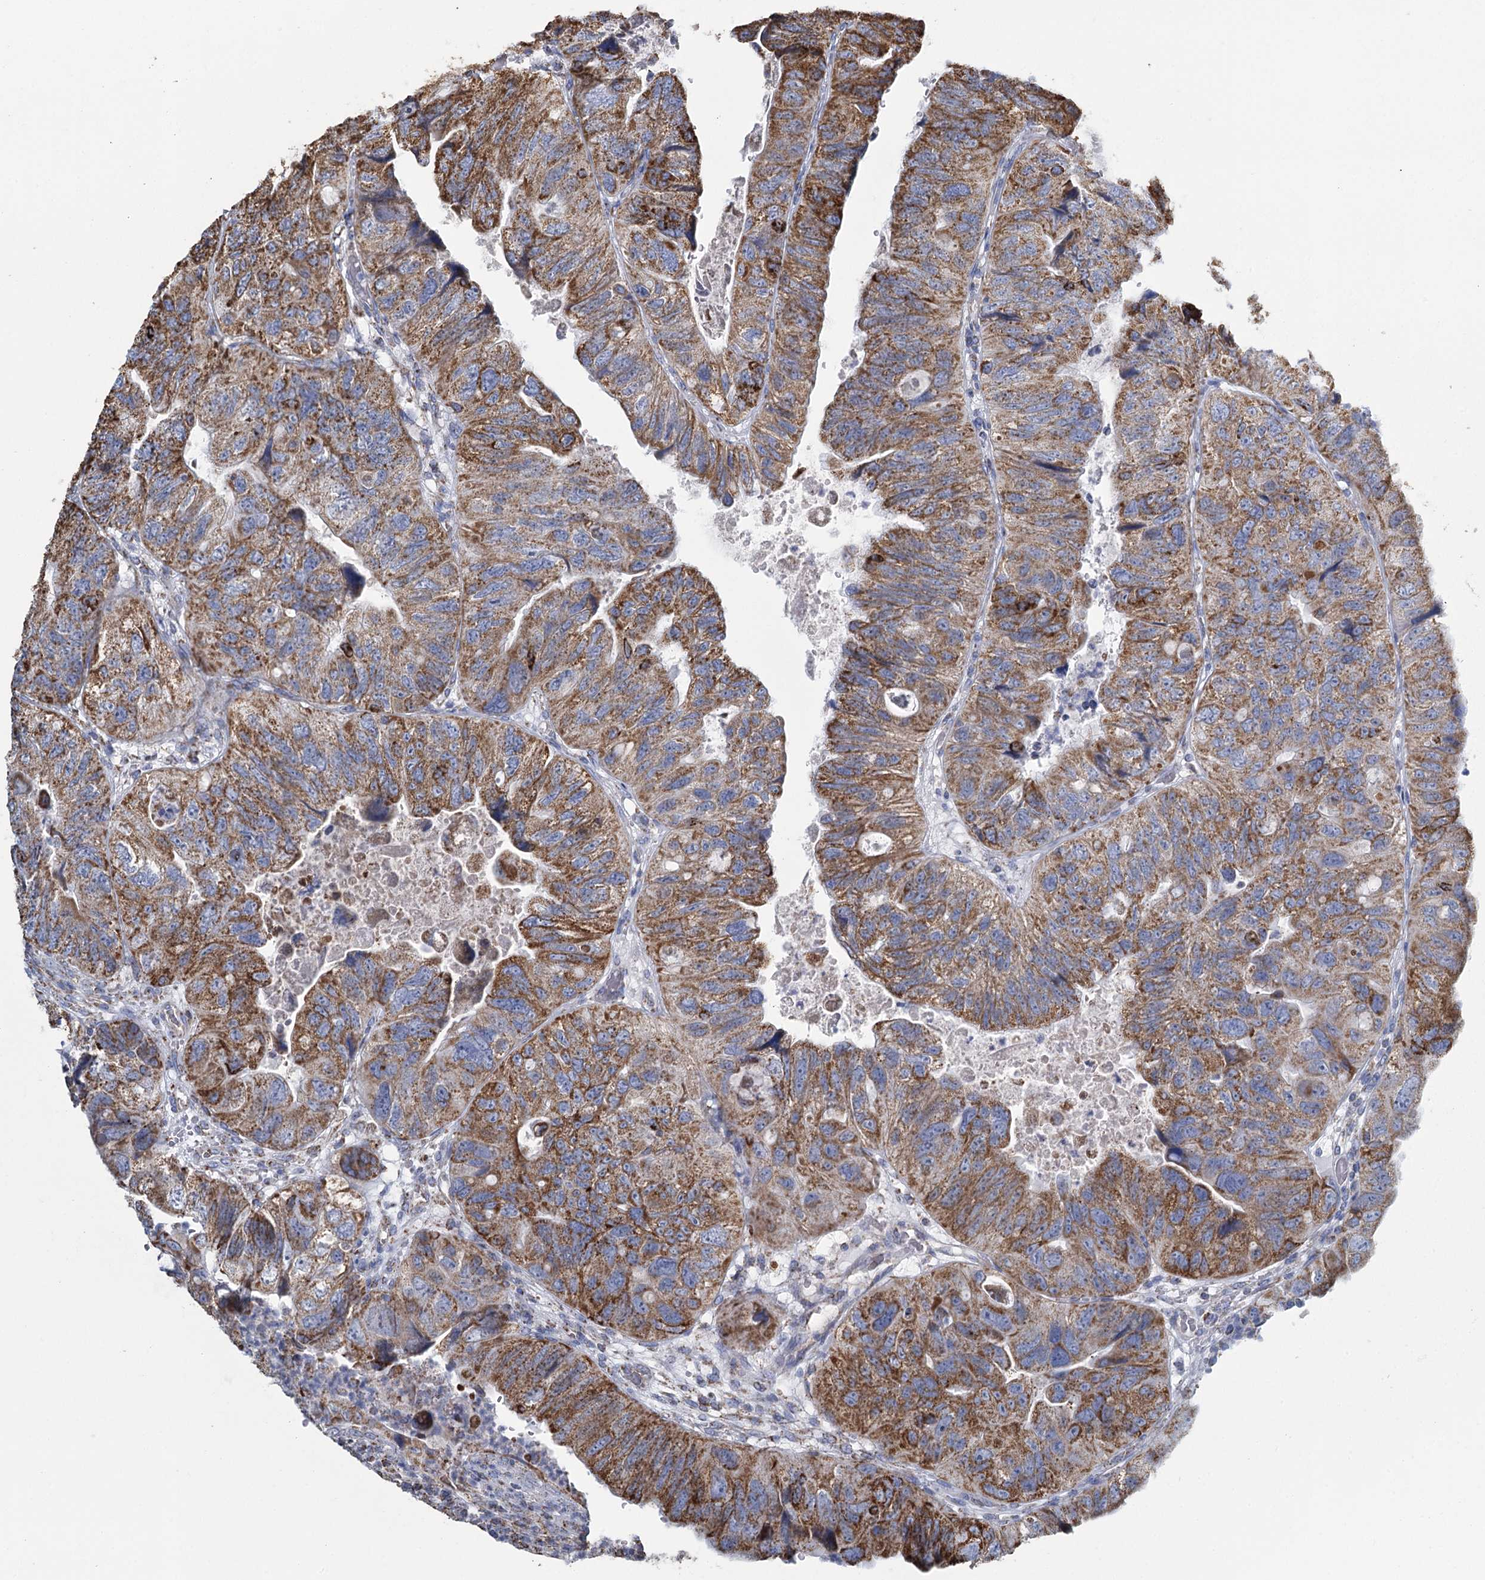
{"staining": {"intensity": "moderate", "quantity": ">75%", "location": "cytoplasmic/membranous"}, "tissue": "colorectal cancer", "cell_type": "Tumor cells", "image_type": "cancer", "snomed": [{"axis": "morphology", "description": "Adenocarcinoma, NOS"}, {"axis": "topography", "description": "Rectum"}], "caption": "Brown immunohistochemical staining in human colorectal cancer demonstrates moderate cytoplasmic/membranous positivity in about >75% of tumor cells.", "gene": "MRPL44", "patient": {"sex": "male", "age": 63}}